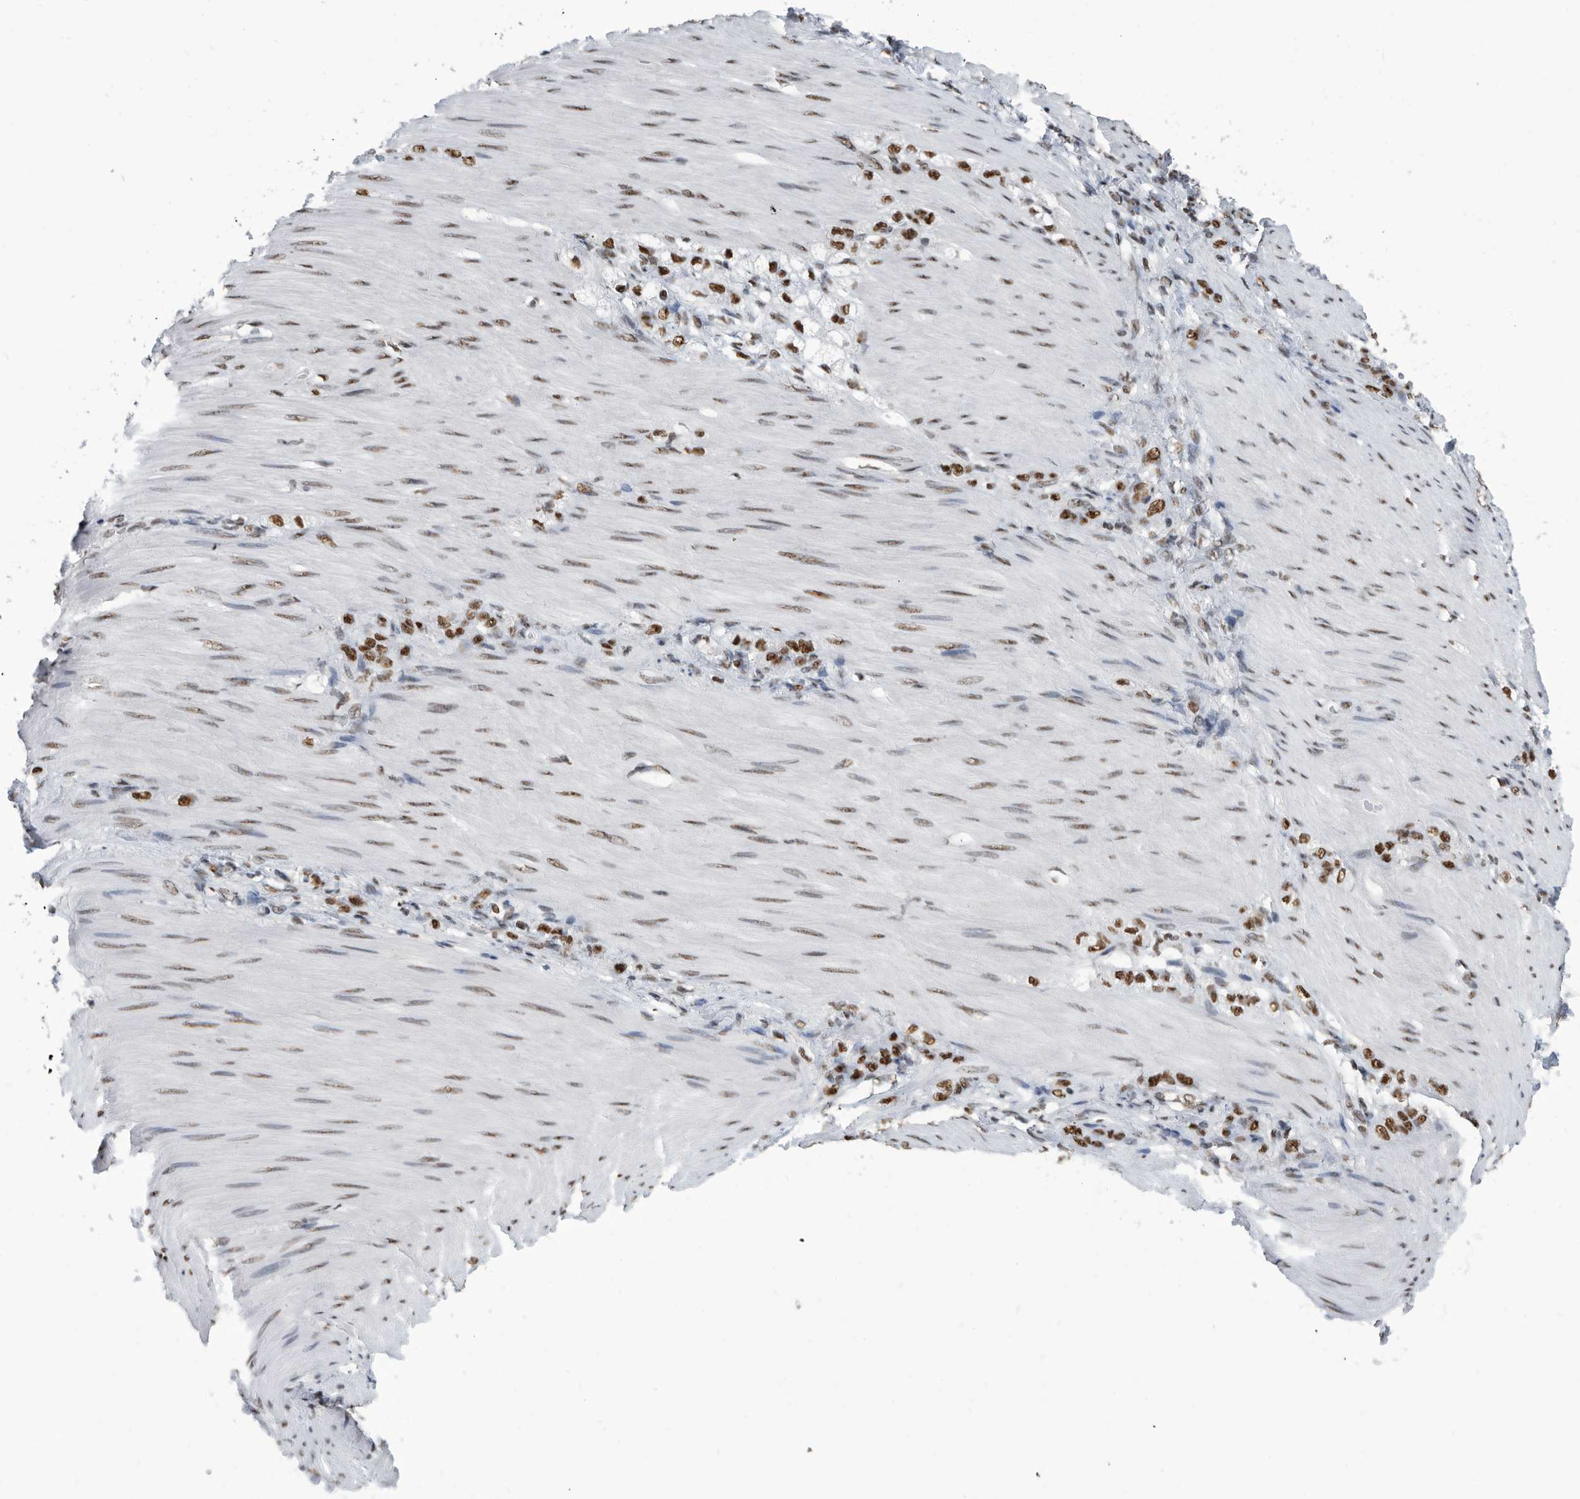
{"staining": {"intensity": "strong", "quantity": ">75%", "location": "nuclear"}, "tissue": "stomach cancer", "cell_type": "Tumor cells", "image_type": "cancer", "snomed": [{"axis": "morphology", "description": "Normal tissue, NOS"}, {"axis": "morphology", "description": "Adenocarcinoma, NOS"}, {"axis": "topography", "description": "Stomach"}], "caption": "Immunohistochemistry (DAB) staining of adenocarcinoma (stomach) shows strong nuclear protein staining in about >75% of tumor cells.", "gene": "SF3A1", "patient": {"sex": "male", "age": 82}}